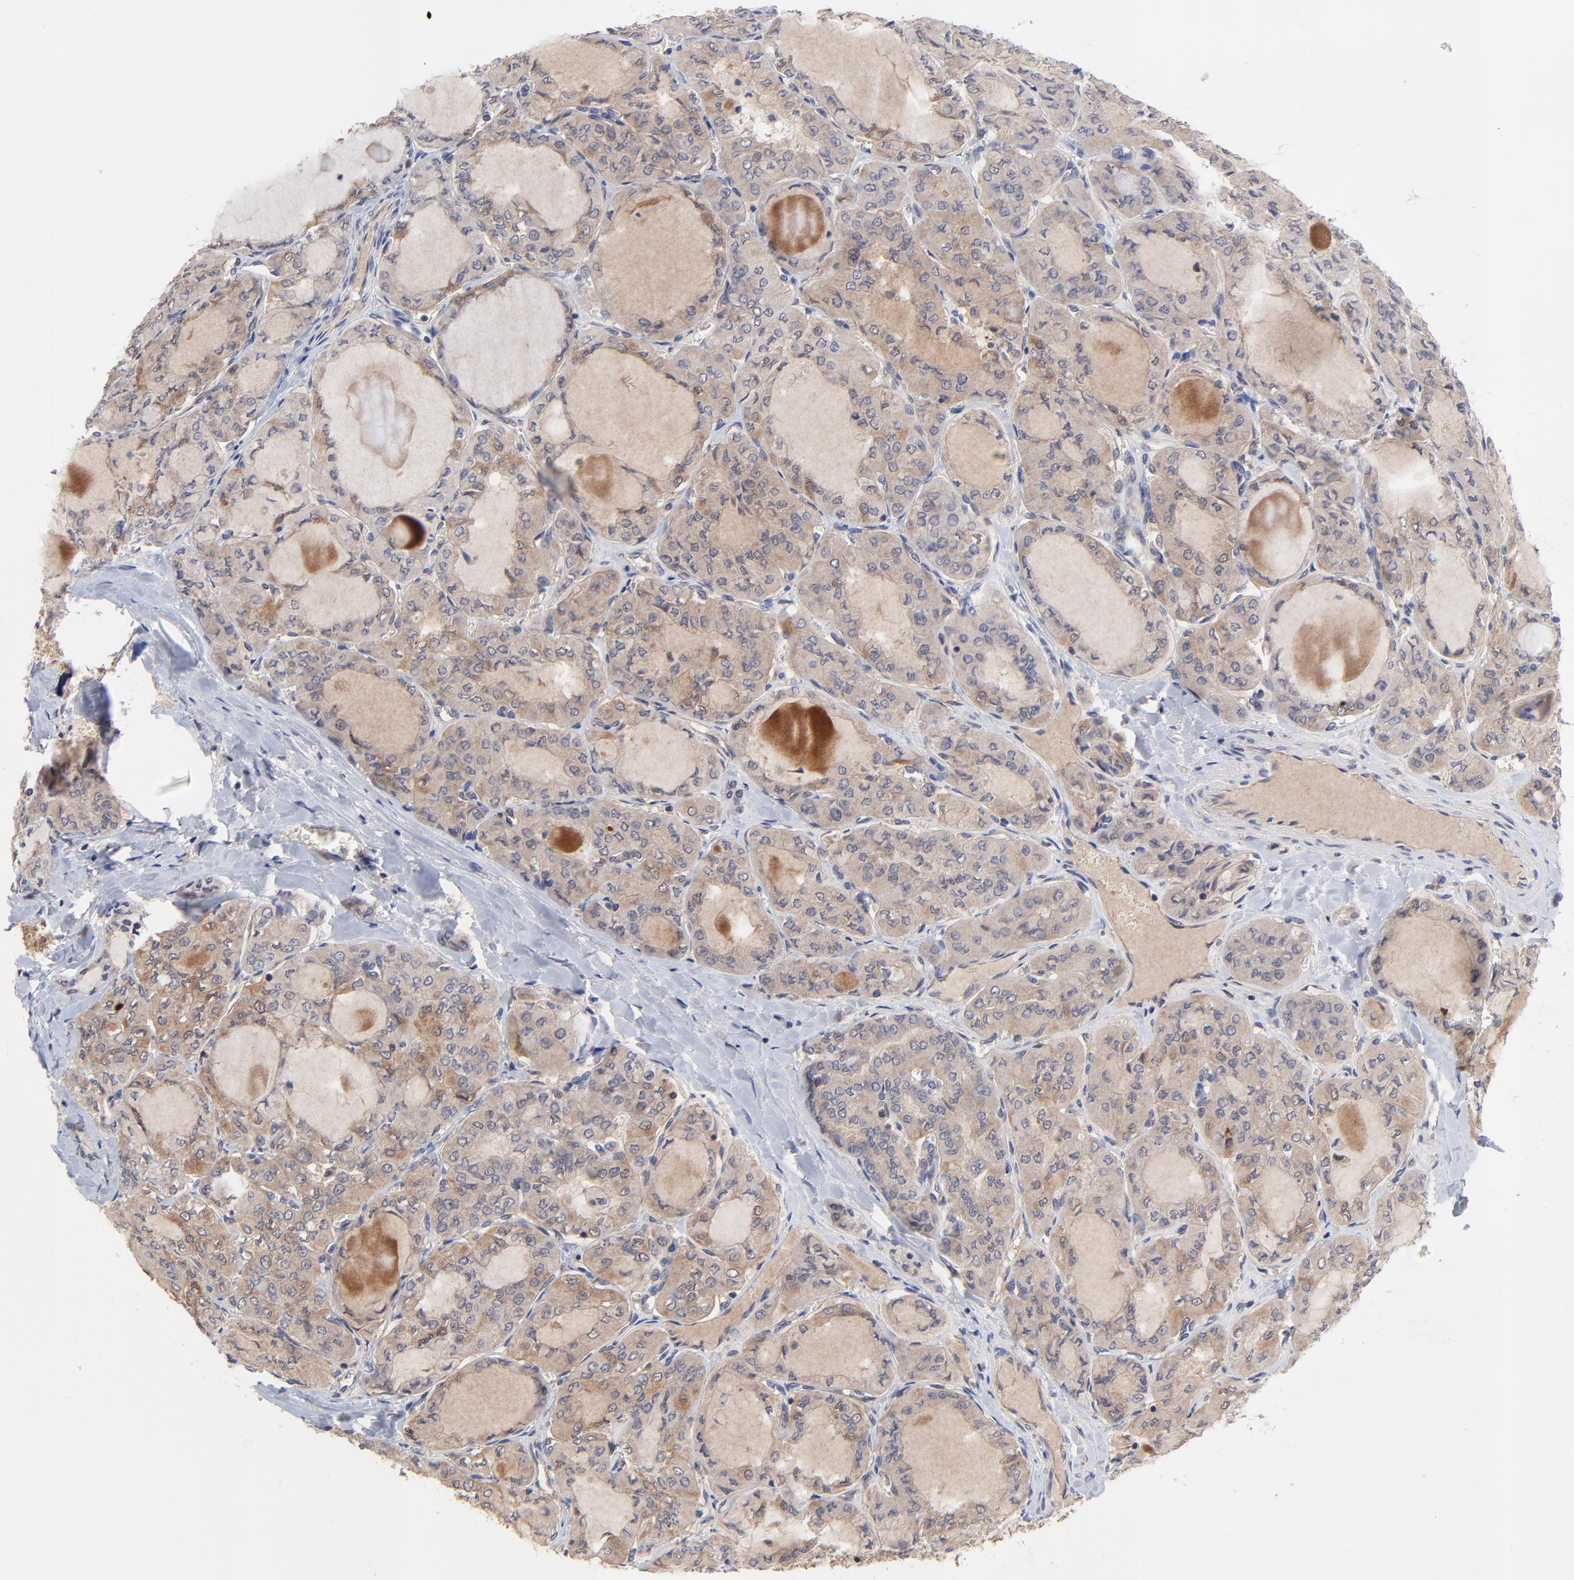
{"staining": {"intensity": "moderate", "quantity": ">75%", "location": "cytoplasmic/membranous"}, "tissue": "thyroid cancer", "cell_type": "Tumor cells", "image_type": "cancer", "snomed": [{"axis": "morphology", "description": "Papillary adenocarcinoma, NOS"}, {"axis": "topography", "description": "Thyroid gland"}], "caption": "Immunohistochemistry of human thyroid cancer demonstrates medium levels of moderate cytoplasmic/membranous expression in about >75% of tumor cells.", "gene": "PCMT1", "patient": {"sex": "male", "age": 20}}